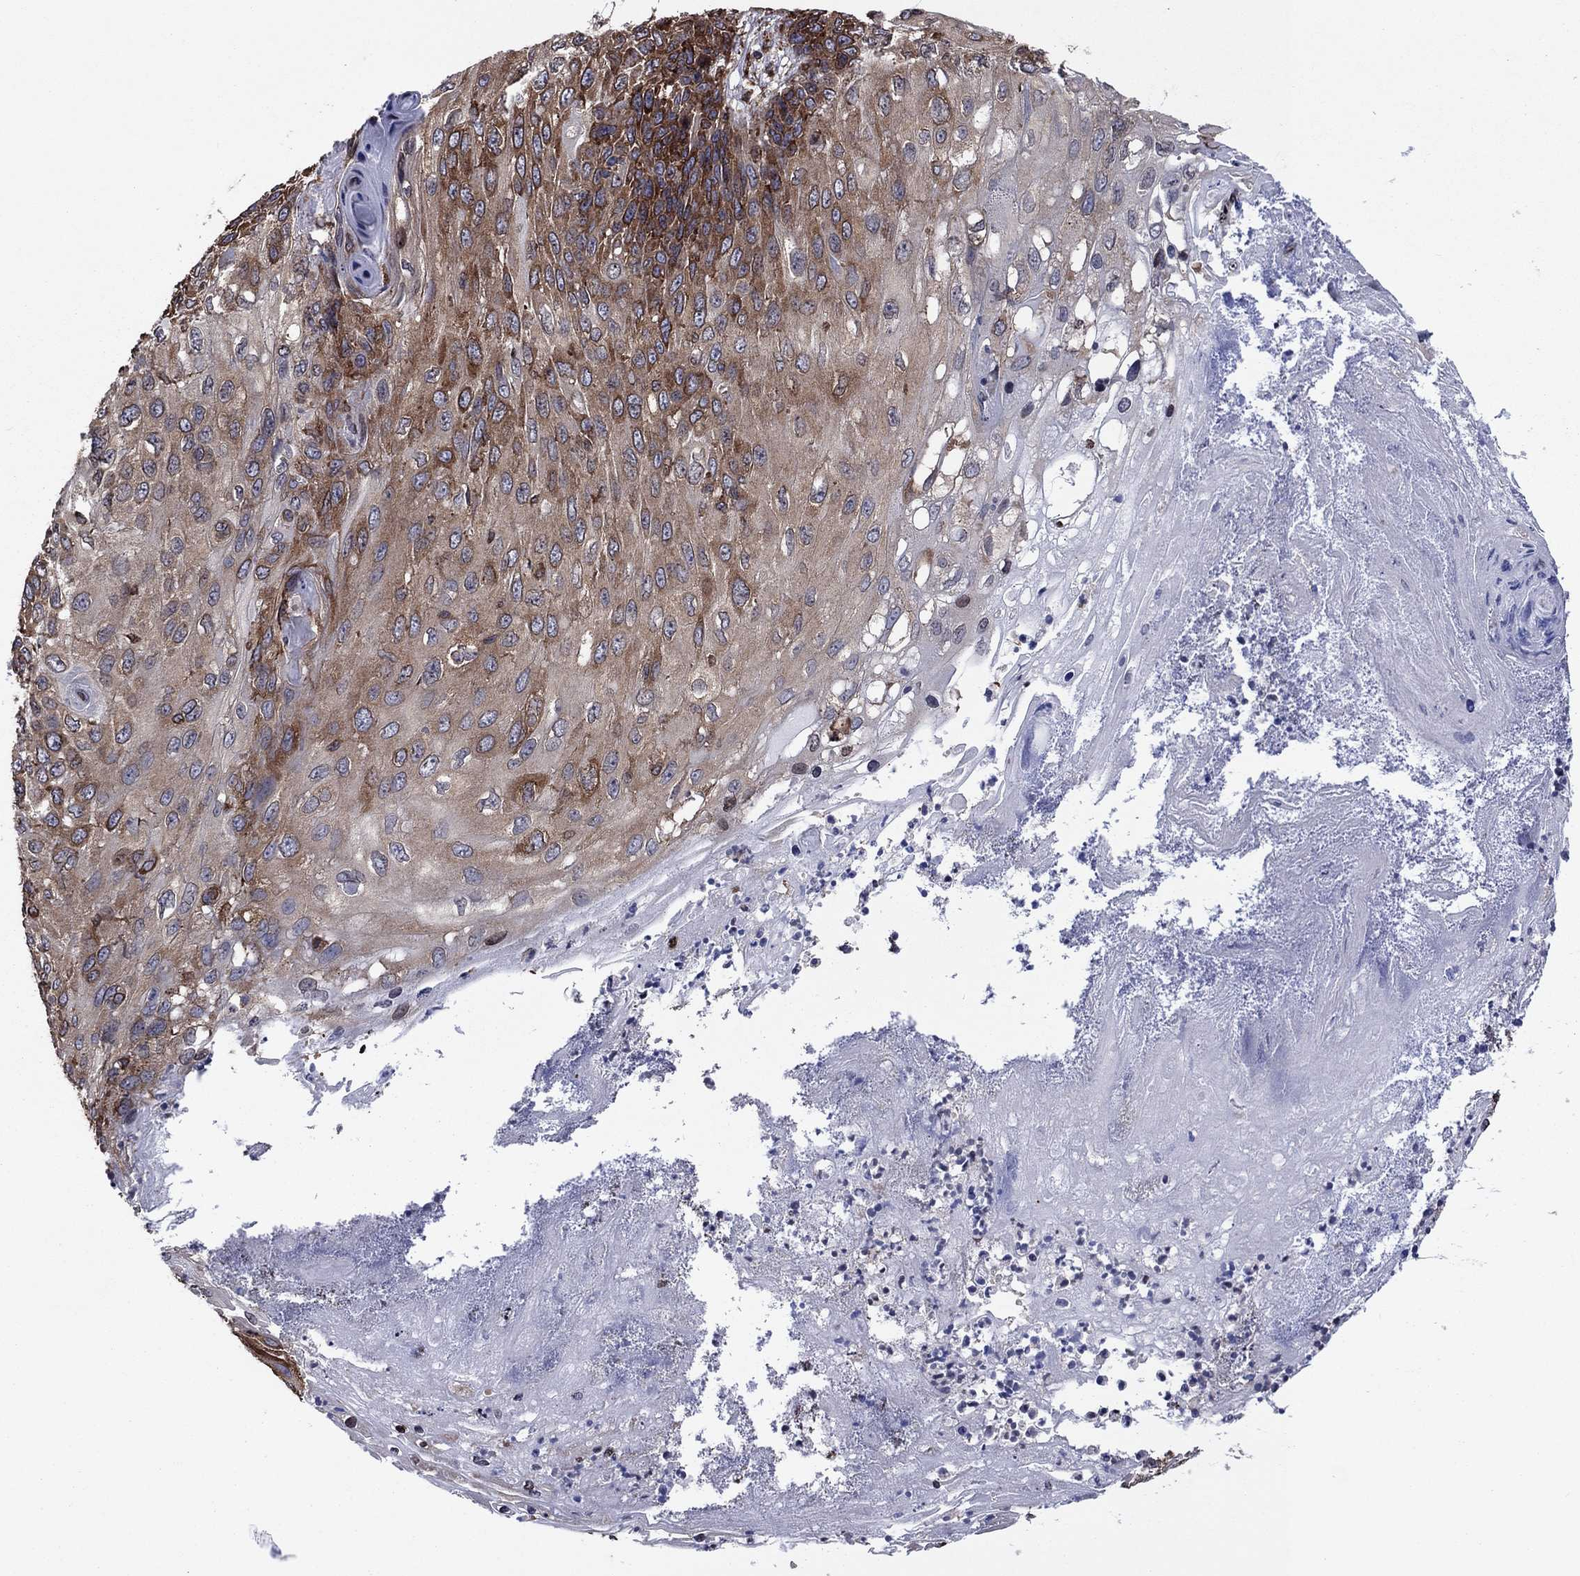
{"staining": {"intensity": "strong", "quantity": "25%-75%", "location": "cytoplasmic/membranous"}, "tissue": "skin cancer", "cell_type": "Tumor cells", "image_type": "cancer", "snomed": [{"axis": "morphology", "description": "Squamous cell carcinoma, NOS"}, {"axis": "topography", "description": "Skin"}], "caption": "Protein analysis of skin squamous cell carcinoma tissue exhibits strong cytoplasmic/membranous positivity in about 25%-75% of tumor cells.", "gene": "YBX1", "patient": {"sex": "male", "age": 92}}